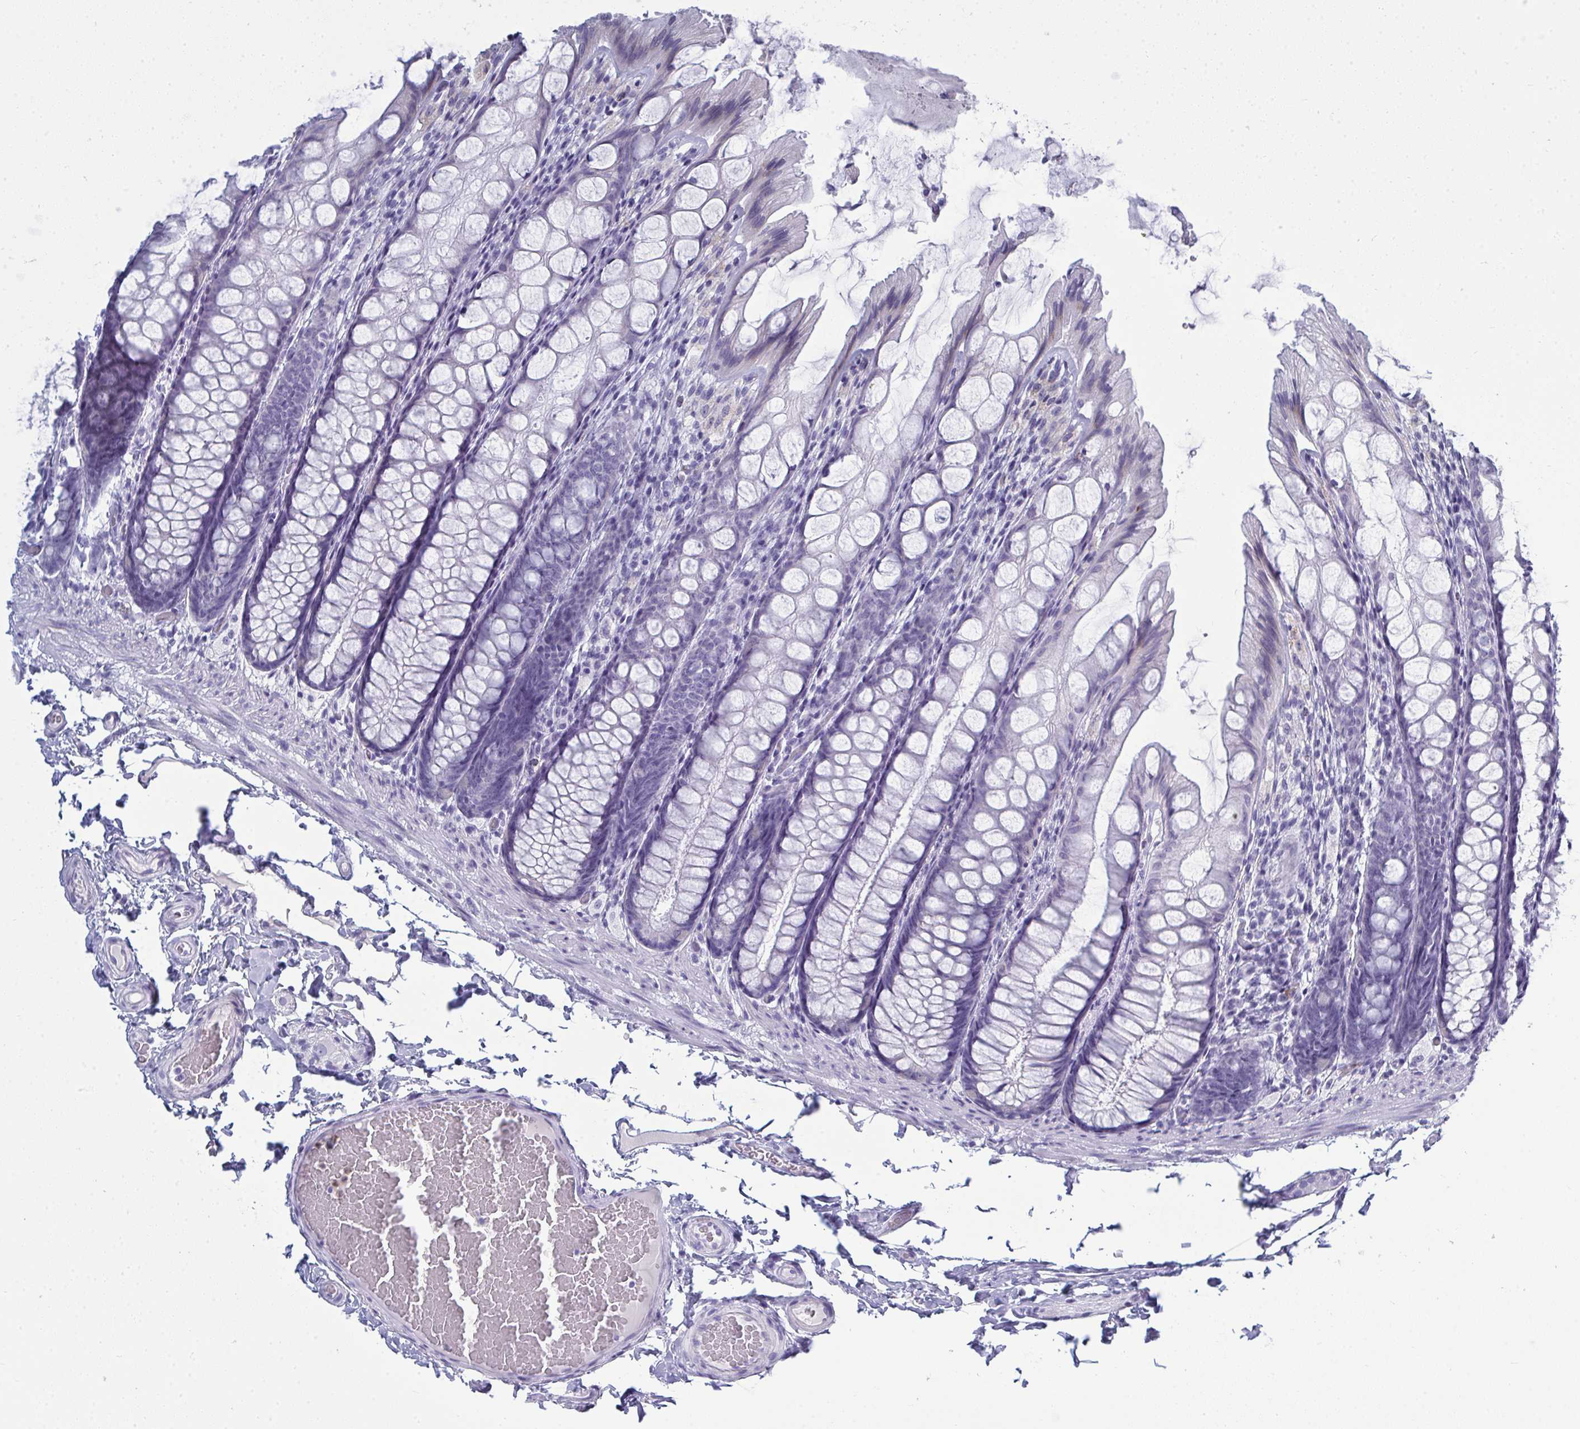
{"staining": {"intensity": "negative", "quantity": "none", "location": "none"}, "tissue": "colon", "cell_type": "Endothelial cells", "image_type": "normal", "snomed": [{"axis": "morphology", "description": "Normal tissue, NOS"}, {"axis": "topography", "description": "Colon"}], "caption": "Immunohistochemical staining of unremarkable colon shows no significant staining in endothelial cells.", "gene": "SERPINB10", "patient": {"sex": "male", "age": 47}}